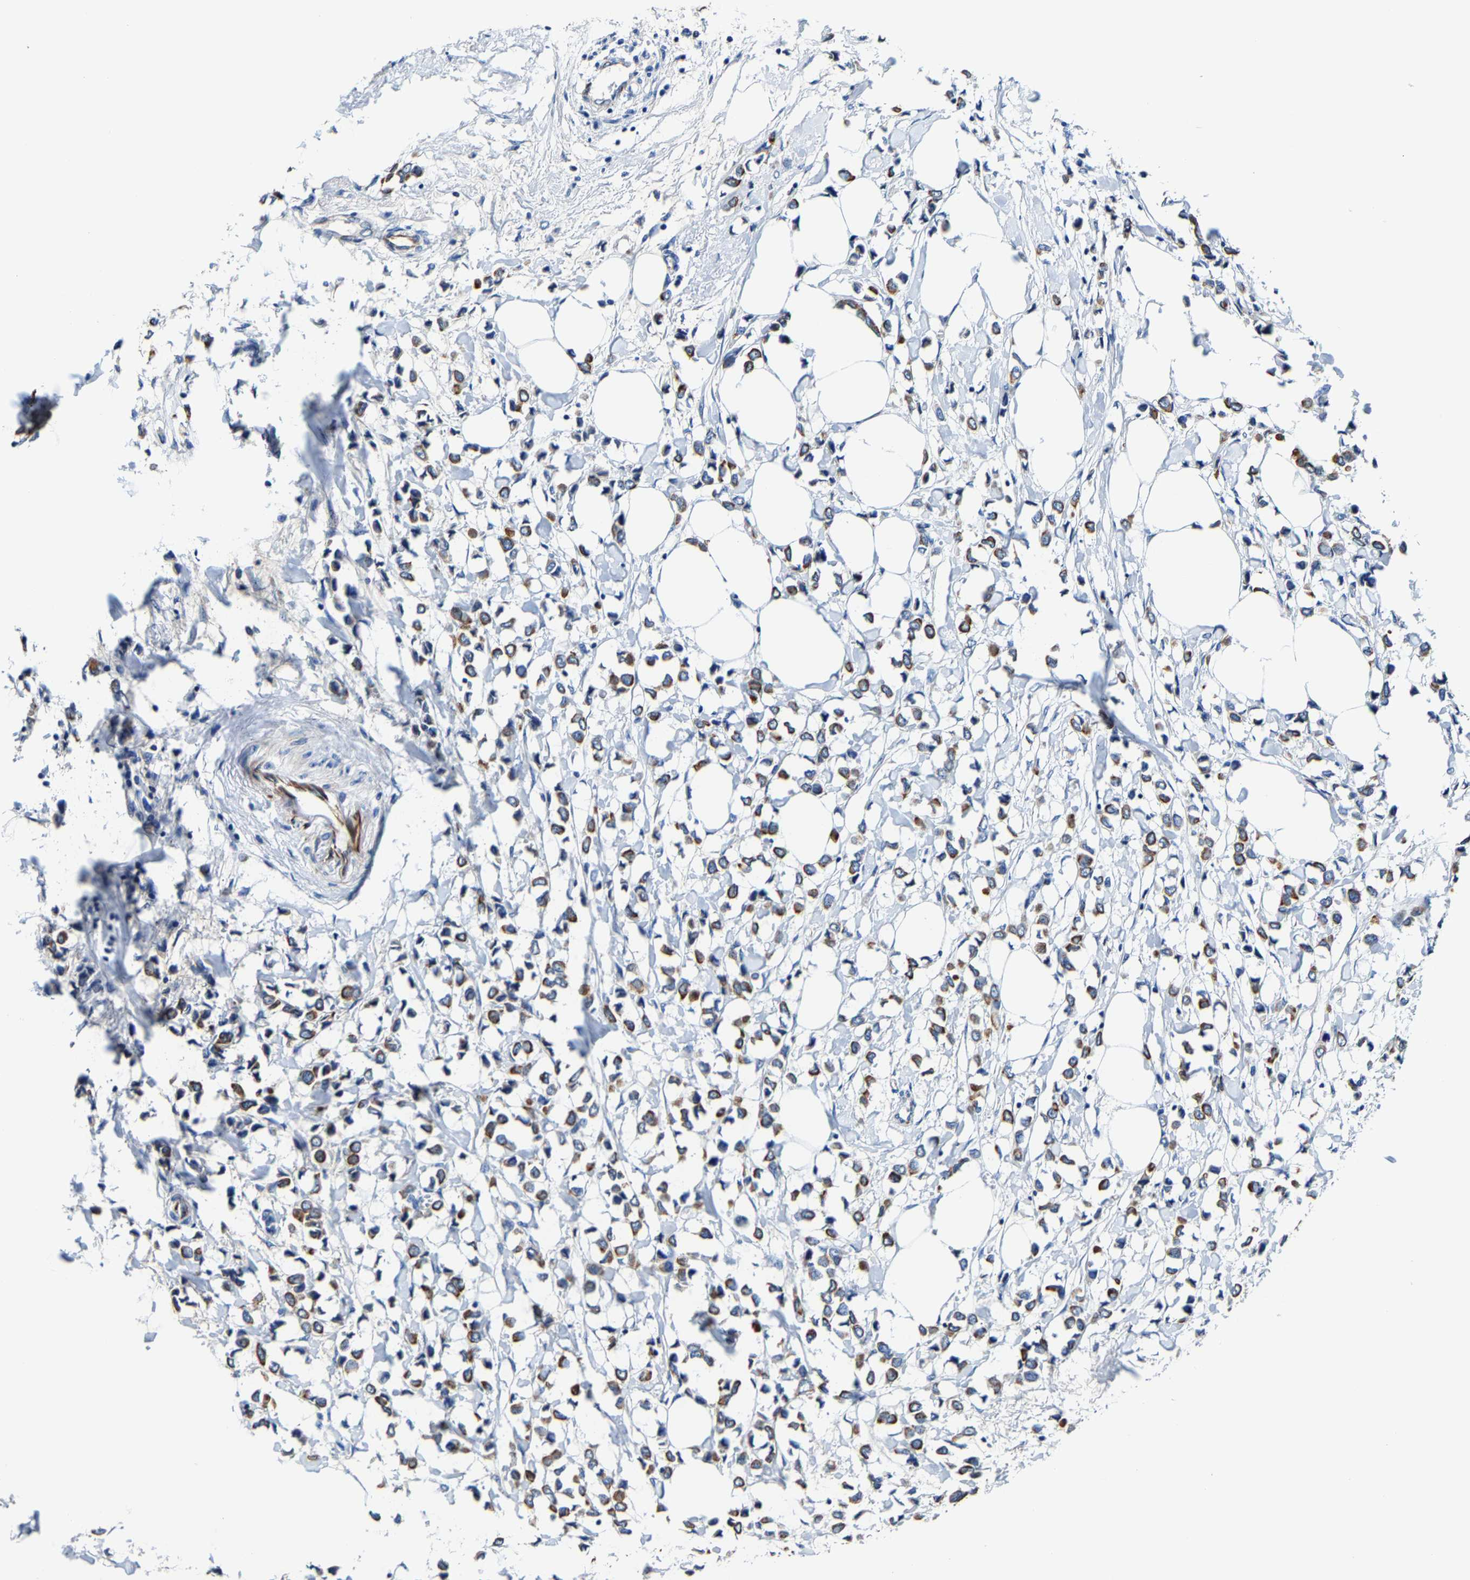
{"staining": {"intensity": "moderate", "quantity": ">75%", "location": "cytoplasmic/membranous"}, "tissue": "breast cancer", "cell_type": "Tumor cells", "image_type": "cancer", "snomed": [{"axis": "morphology", "description": "Lobular carcinoma"}, {"axis": "topography", "description": "Breast"}], "caption": "Breast cancer (lobular carcinoma) was stained to show a protein in brown. There is medium levels of moderate cytoplasmic/membranous expression in approximately >75% of tumor cells.", "gene": "MMEL1", "patient": {"sex": "female", "age": 51}}